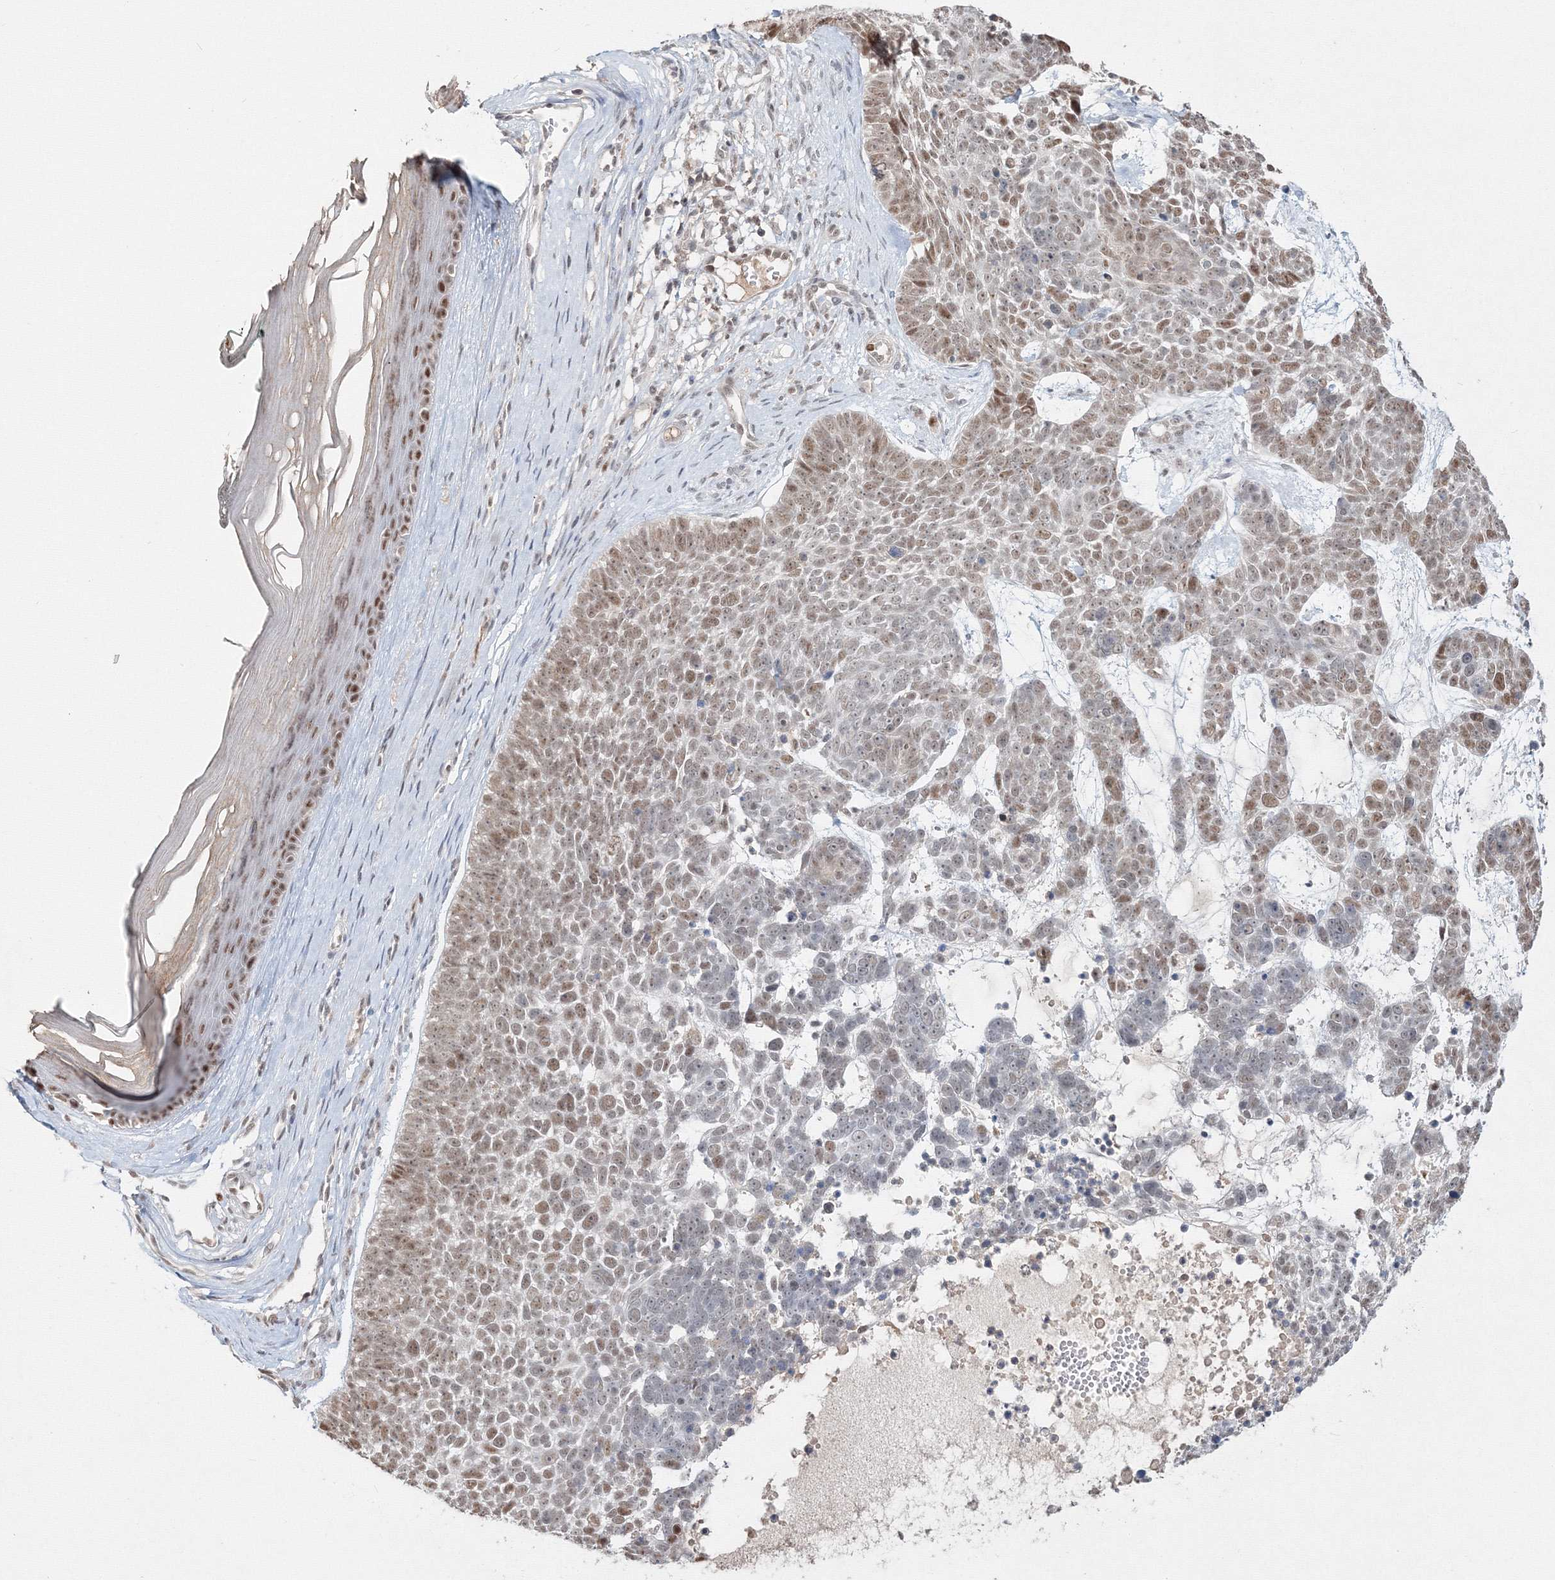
{"staining": {"intensity": "weak", "quantity": "25%-75%", "location": "nuclear"}, "tissue": "skin cancer", "cell_type": "Tumor cells", "image_type": "cancer", "snomed": [{"axis": "morphology", "description": "Basal cell carcinoma"}, {"axis": "topography", "description": "Skin"}], "caption": "Immunohistochemistry micrograph of neoplastic tissue: human skin cancer stained using immunohistochemistry (IHC) exhibits low levels of weak protein expression localized specifically in the nuclear of tumor cells, appearing as a nuclear brown color.", "gene": "IWS1", "patient": {"sex": "female", "age": 81}}